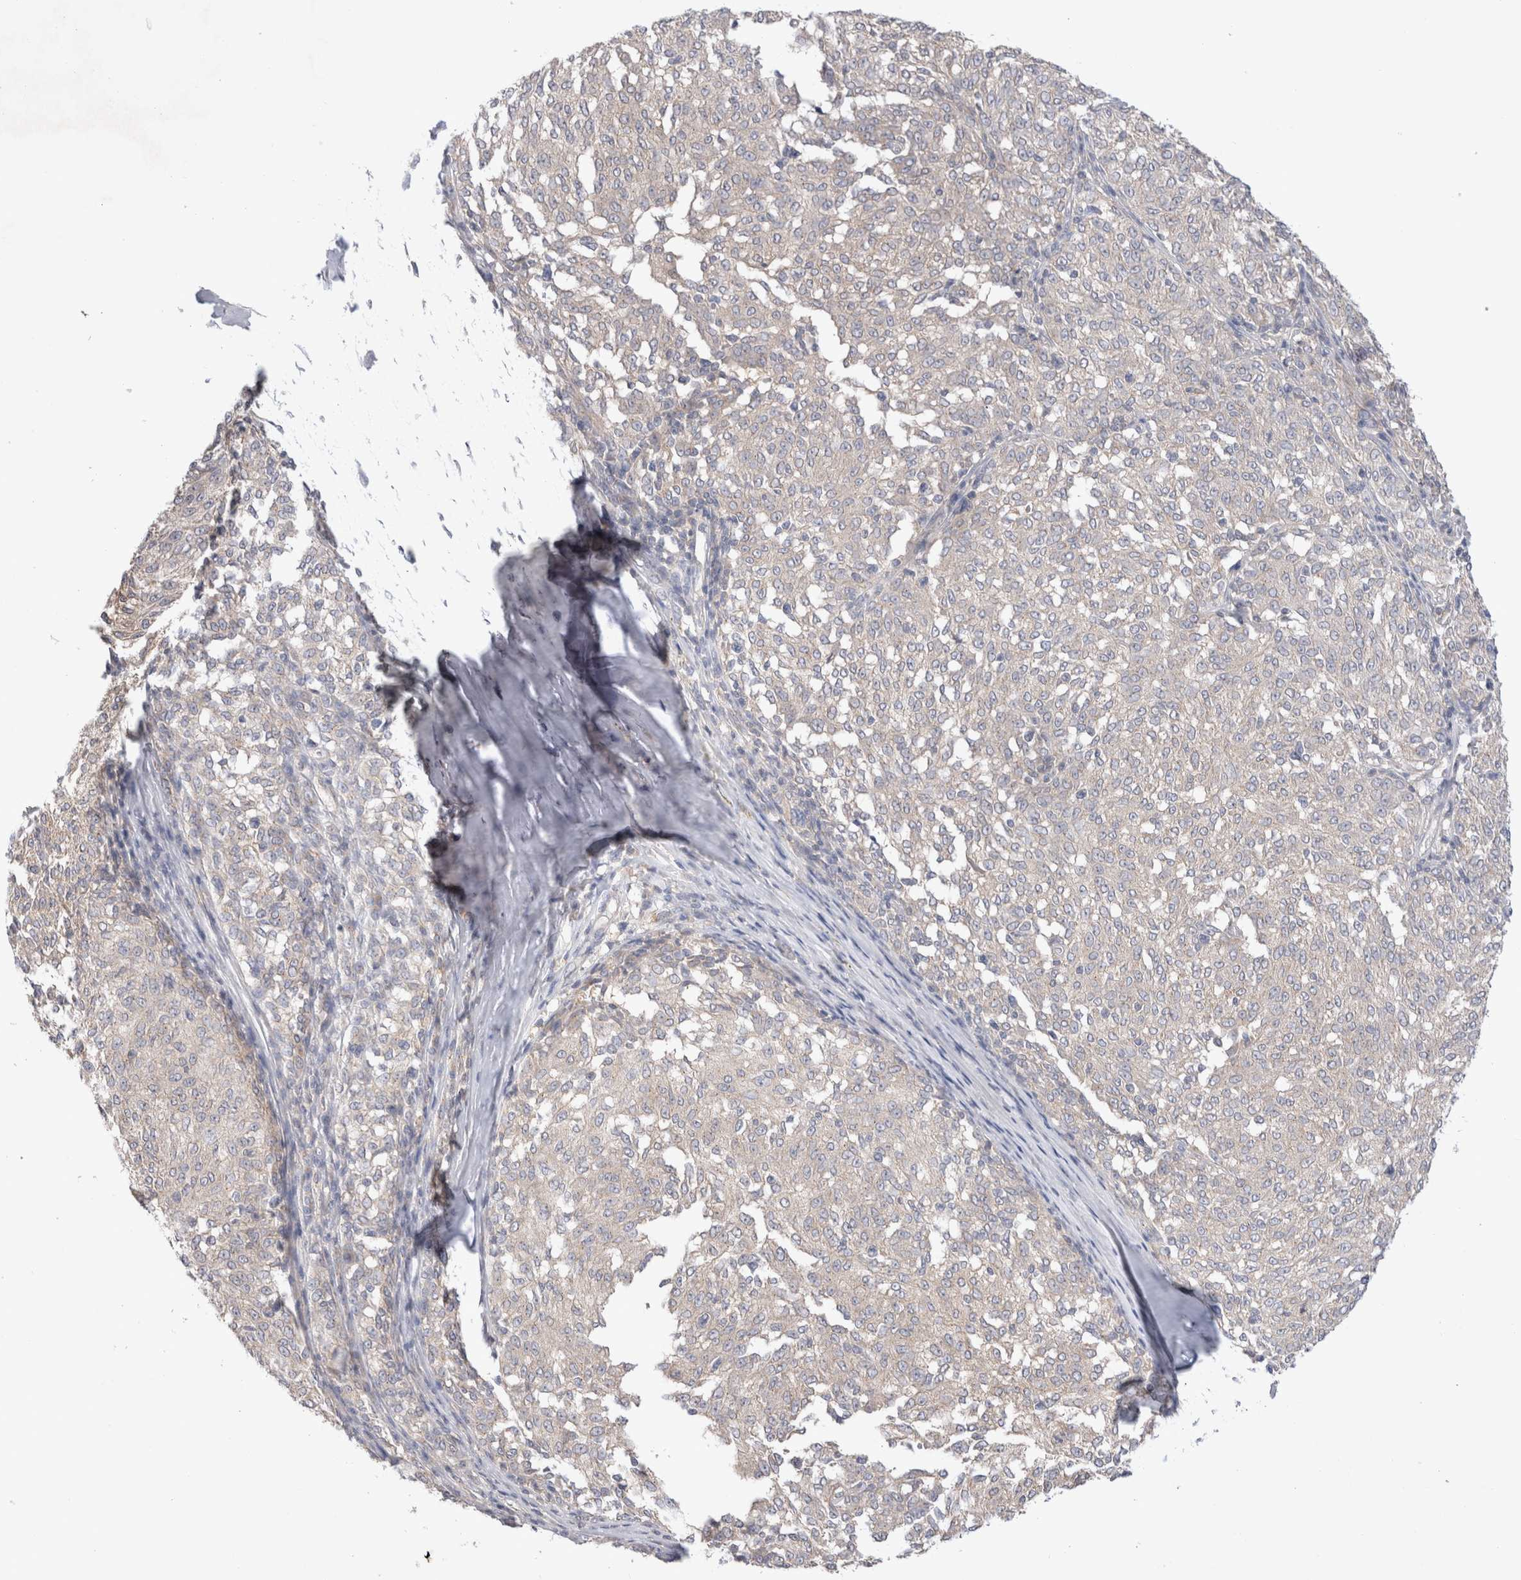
{"staining": {"intensity": "negative", "quantity": "none", "location": "none"}, "tissue": "melanoma", "cell_type": "Tumor cells", "image_type": "cancer", "snomed": [{"axis": "morphology", "description": "Malignant melanoma, NOS"}, {"axis": "topography", "description": "Skin"}], "caption": "An image of human melanoma is negative for staining in tumor cells. The staining is performed using DAB (3,3'-diaminobenzidine) brown chromogen with nuclei counter-stained in using hematoxylin.", "gene": "IFT74", "patient": {"sex": "female", "age": 72}}